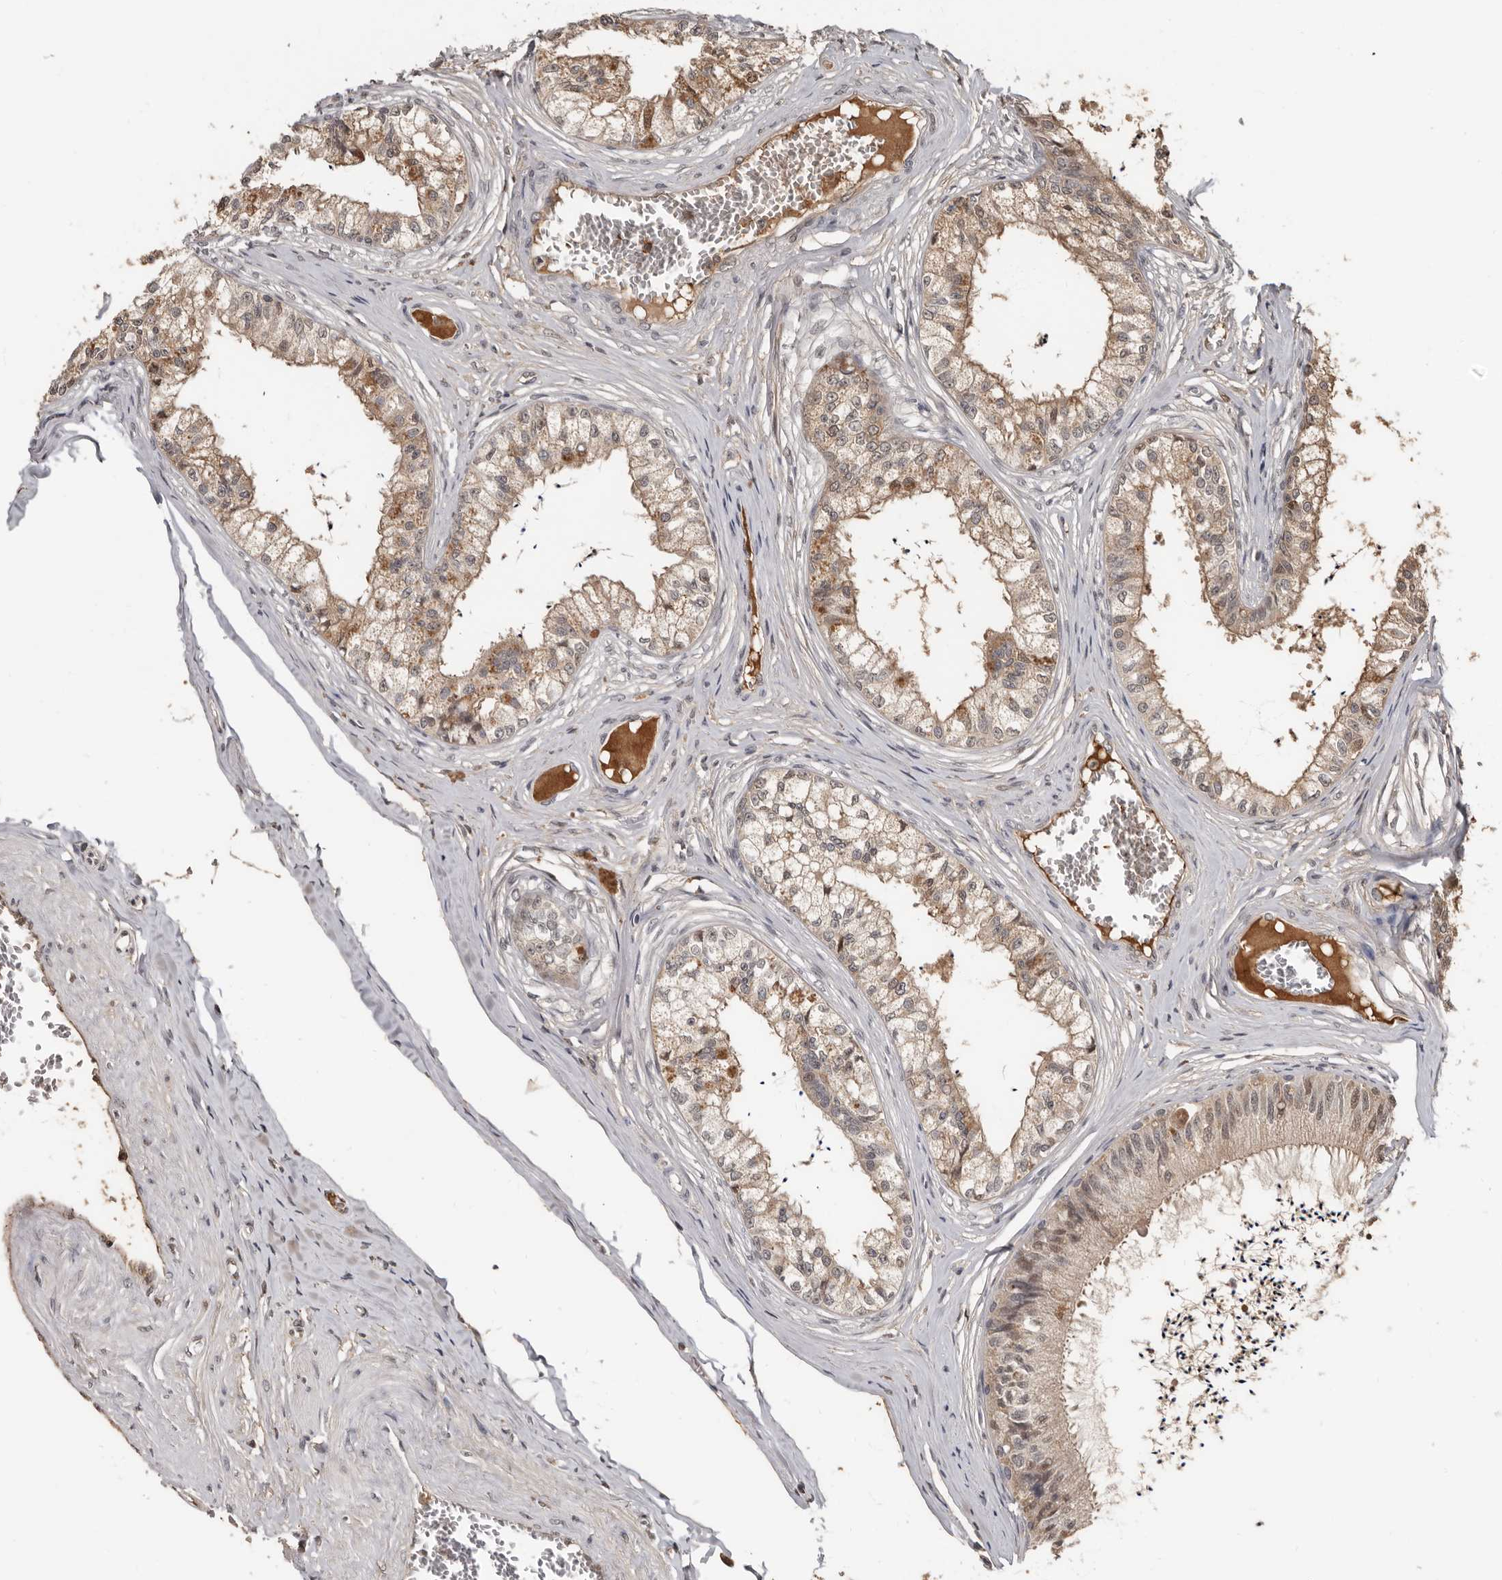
{"staining": {"intensity": "weak", "quantity": "25%-75%", "location": "cytoplasmic/membranous"}, "tissue": "epididymis", "cell_type": "Glandular cells", "image_type": "normal", "snomed": [{"axis": "morphology", "description": "Normal tissue, NOS"}, {"axis": "topography", "description": "Epididymis"}], "caption": "The micrograph reveals immunohistochemical staining of unremarkable epididymis. There is weak cytoplasmic/membranous staining is appreciated in approximately 25%-75% of glandular cells. The protein of interest is shown in brown color, while the nuclei are stained blue.", "gene": "LRGUK", "patient": {"sex": "male", "age": 79}}